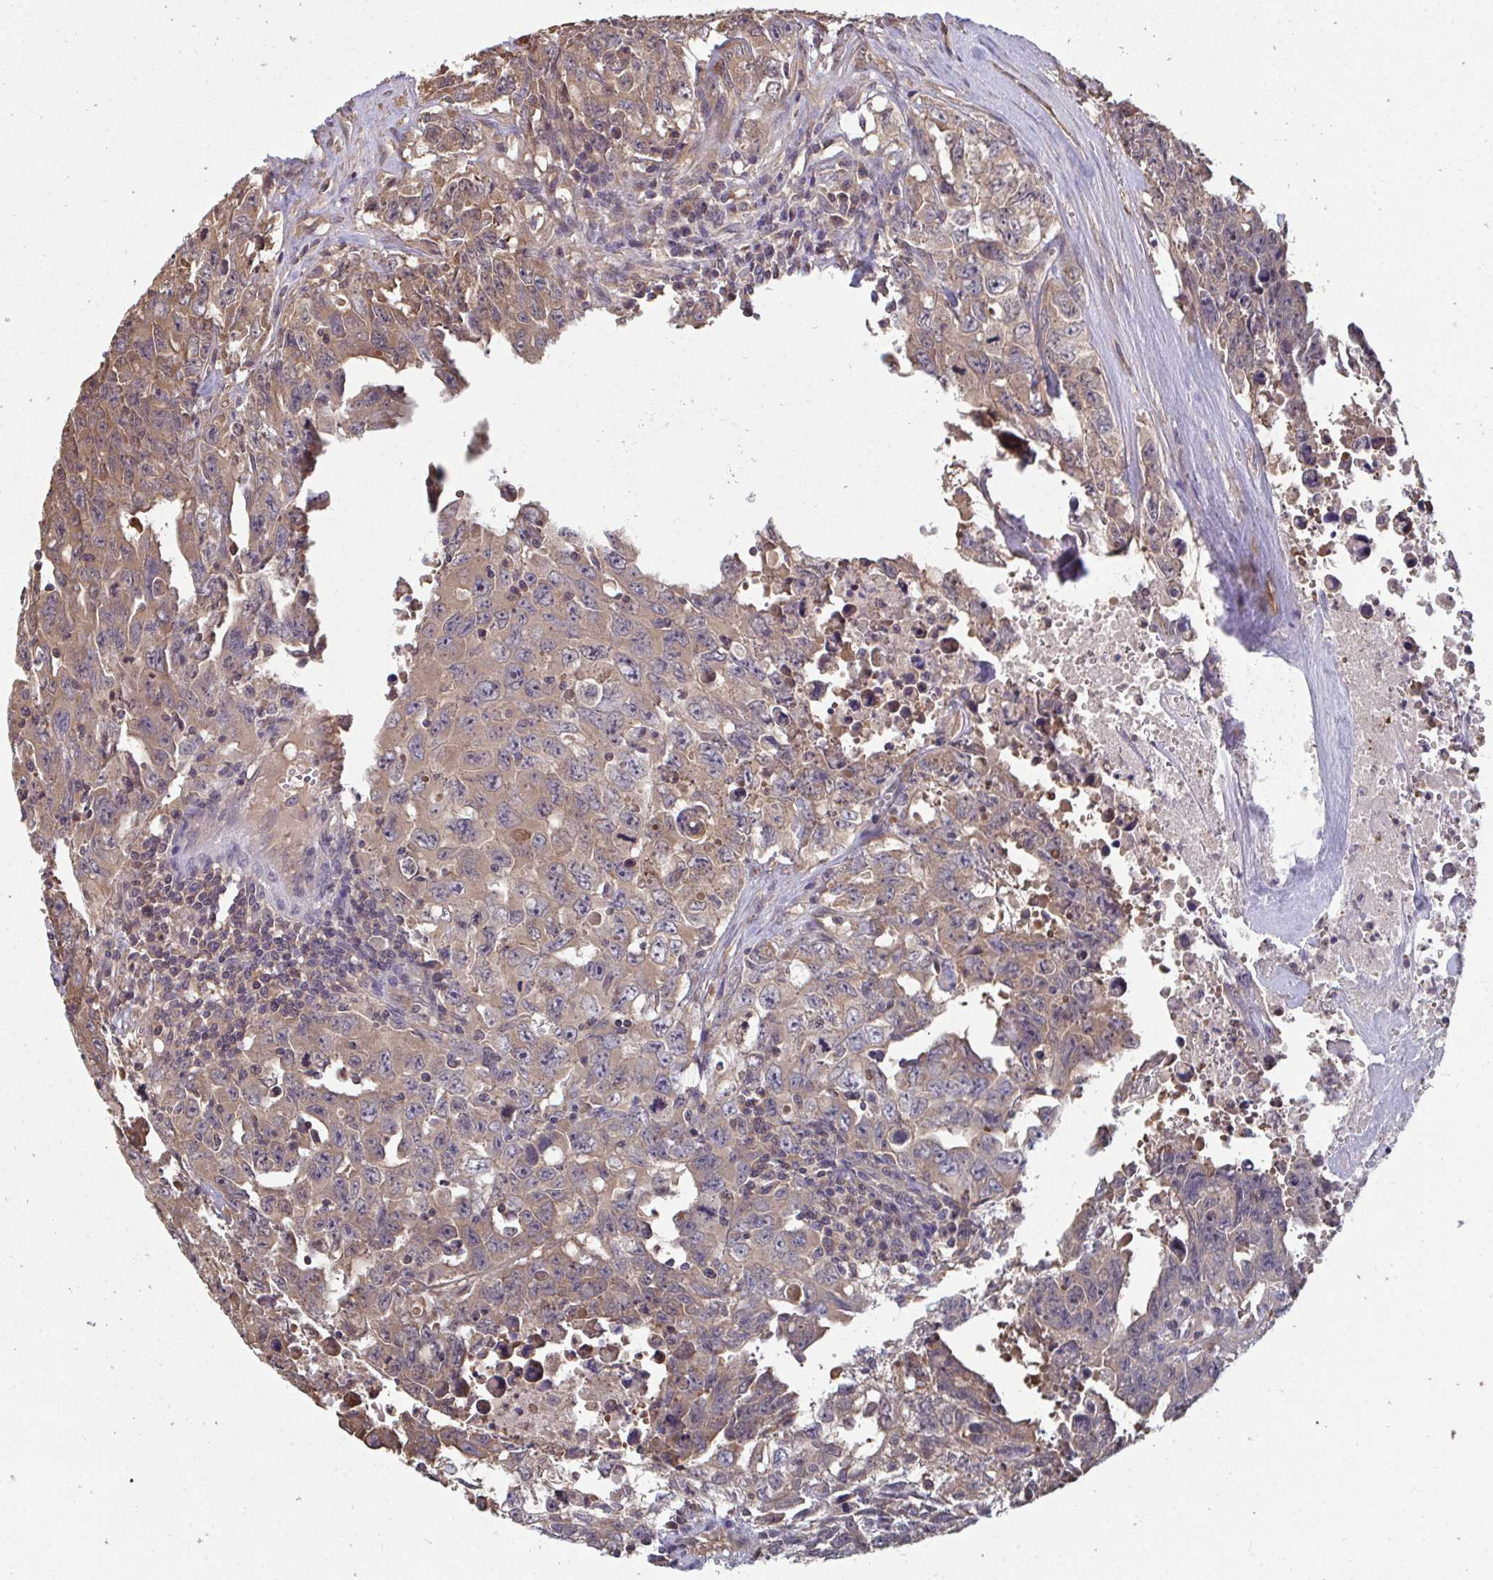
{"staining": {"intensity": "moderate", "quantity": ">75%", "location": "cytoplasmic/membranous"}, "tissue": "testis cancer", "cell_type": "Tumor cells", "image_type": "cancer", "snomed": [{"axis": "morphology", "description": "Carcinoma, Embryonal, NOS"}, {"axis": "topography", "description": "Testis"}], "caption": "Immunohistochemistry photomicrograph of neoplastic tissue: human testis embryonal carcinoma stained using IHC exhibits medium levels of moderate protein expression localized specifically in the cytoplasmic/membranous of tumor cells, appearing as a cytoplasmic/membranous brown color.", "gene": "TTC9C", "patient": {"sex": "male", "age": 24}}